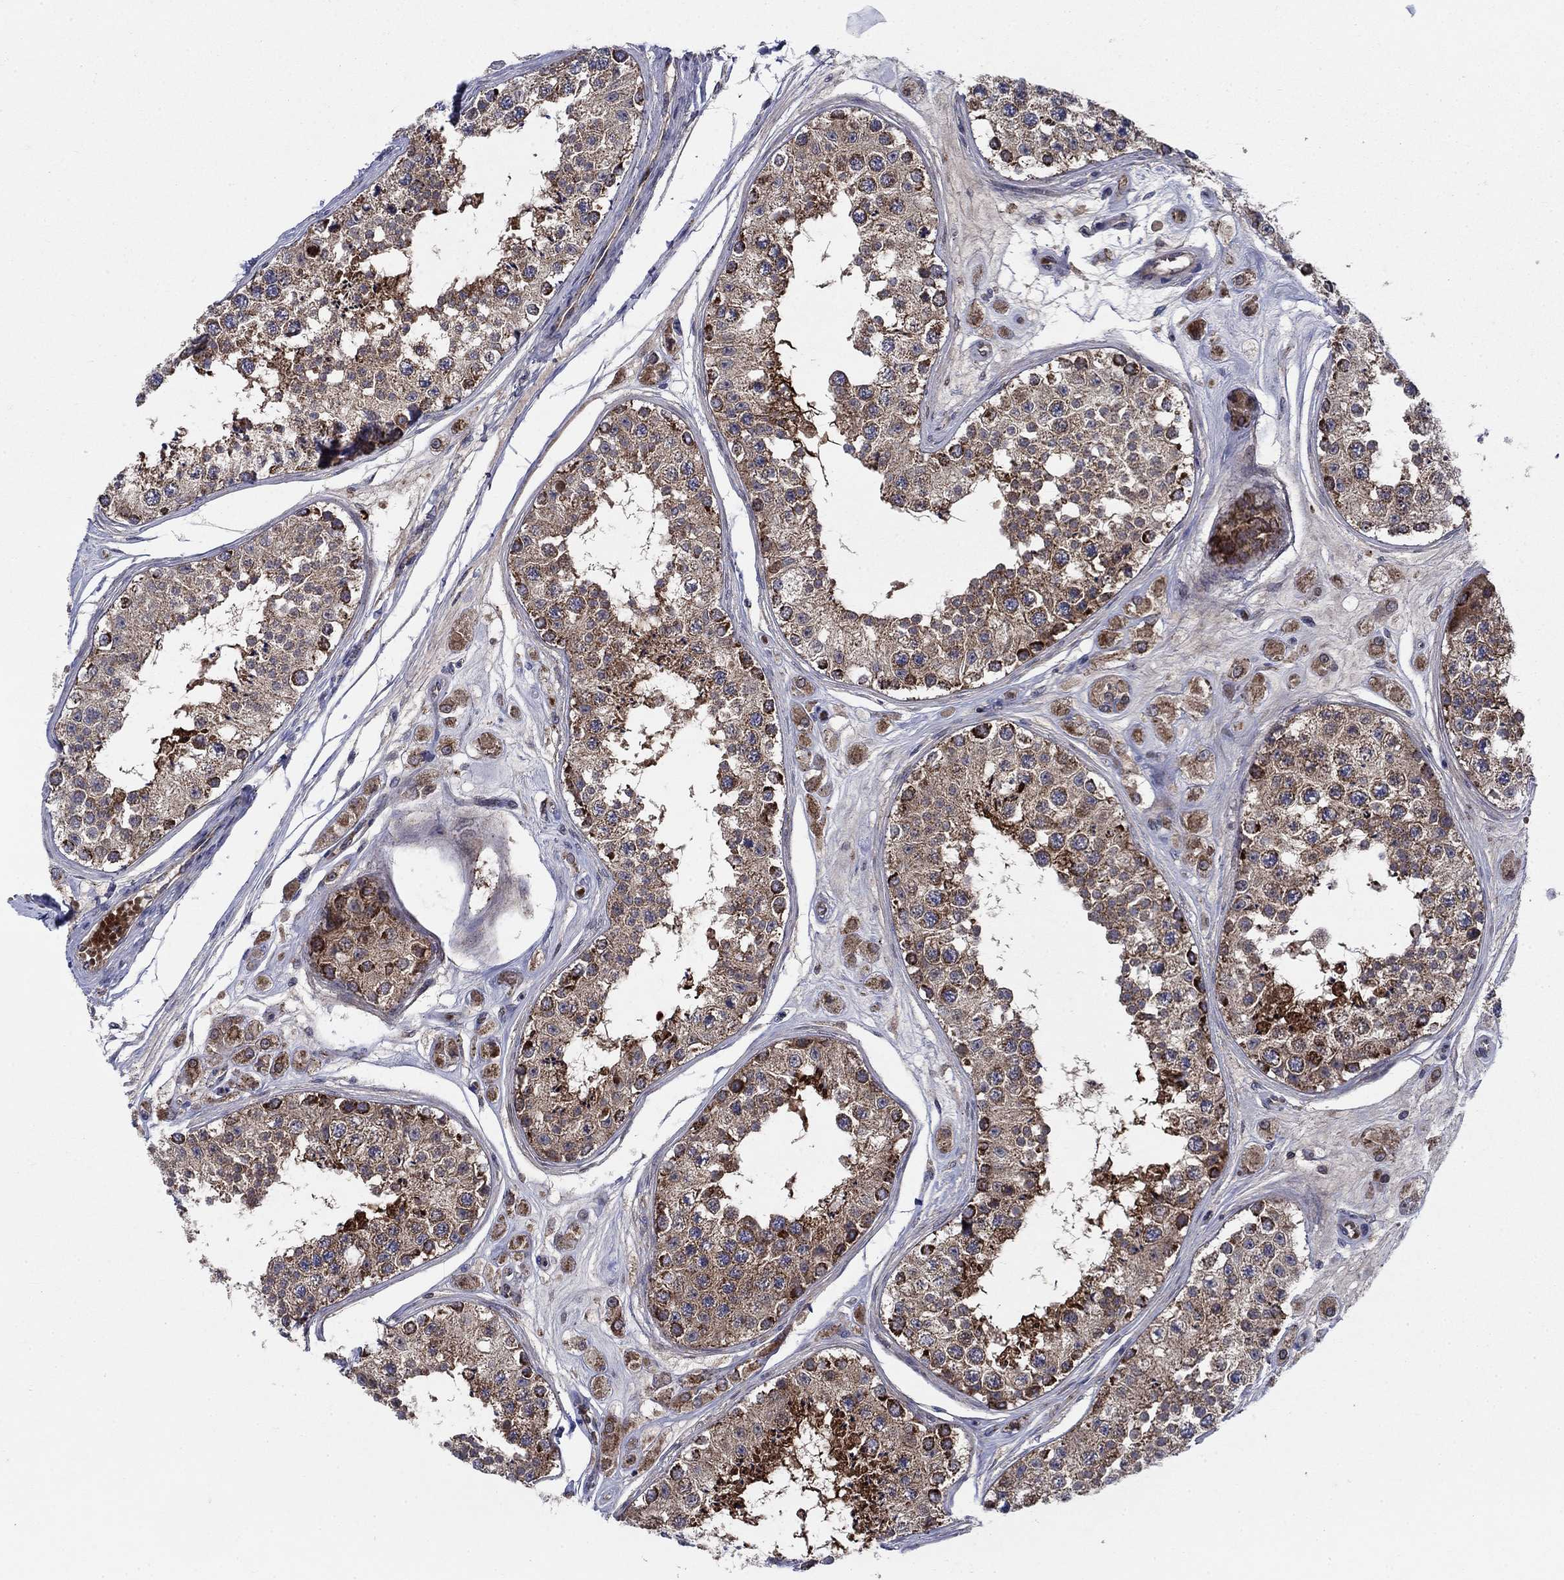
{"staining": {"intensity": "strong", "quantity": "25%-75%", "location": "cytoplasmic/membranous"}, "tissue": "testis", "cell_type": "Cells in seminiferous ducts", "image_type": "normal", "snomed": [{"axis": "morphology", "description": "Normal tissue, NOS"}, {"axis": "topography", "description": "Testis"}], "caption": "Benign testis displays strong cytoplasmic/membranous positivity in approximately 25%-75% of cells in seminiferous ducts, visualized by immunohistochemistry. (Brightfield microscopy of DAB IHC at high magnification).", "gene": "RNF19B", "patient": {"sex": "male", "age": 25}}